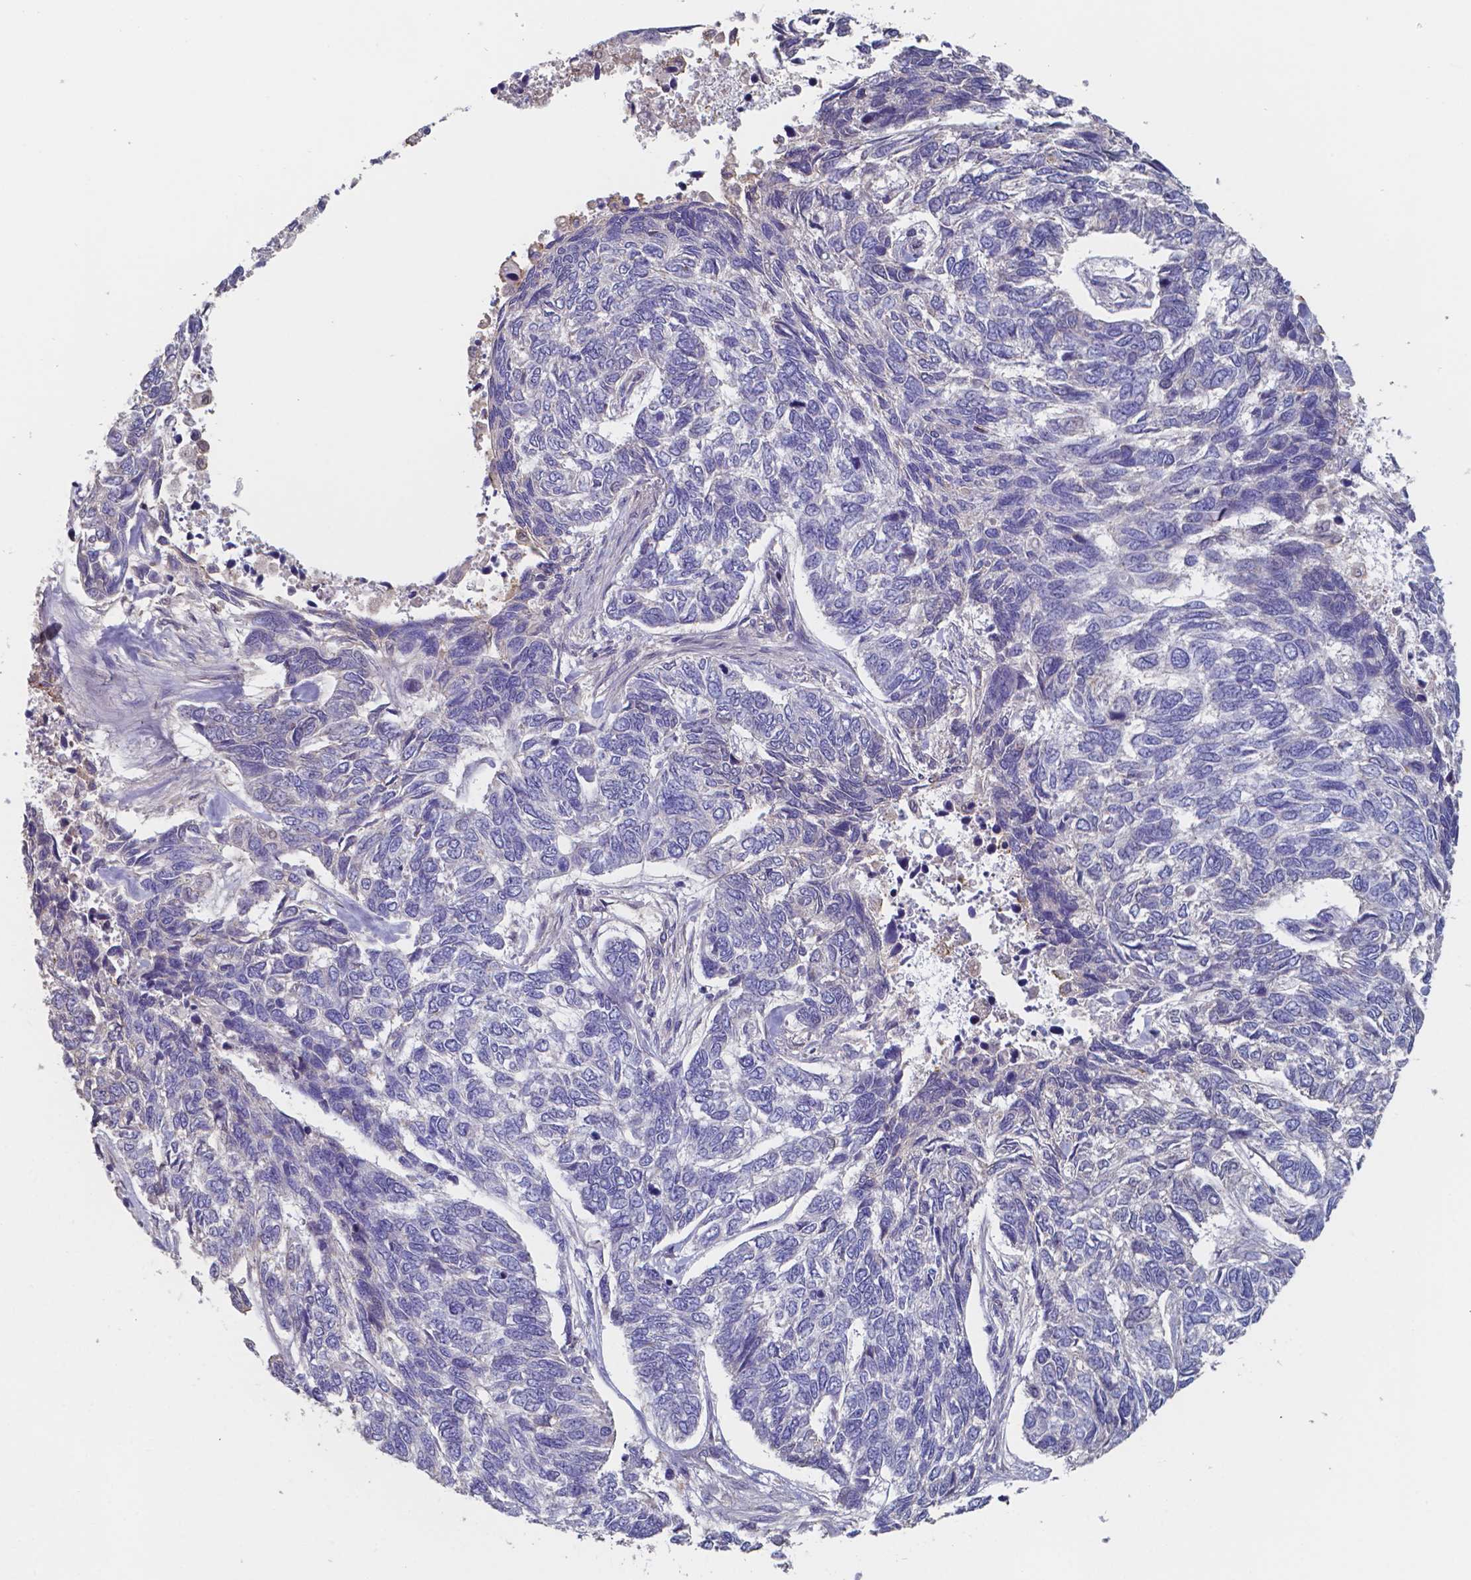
{"staining": {"intensity": "negative", "quantity": "none", "location": "none"}, "tissue": "skin cancer", "cell_type": "Tumor cells", "image_type": "cancer", "snomed": [{"axis": "morphology", "description": "Basal cell carcinoma"}, {"axis": "topography", "description": "Skin"}], "caption": "Immunohistochemical staining of skin basal cell carcinoma exhibits no significant positivity in tumor cells.", "gene": "BTBD17", "patient": {"sex": "female", "age": 65}}